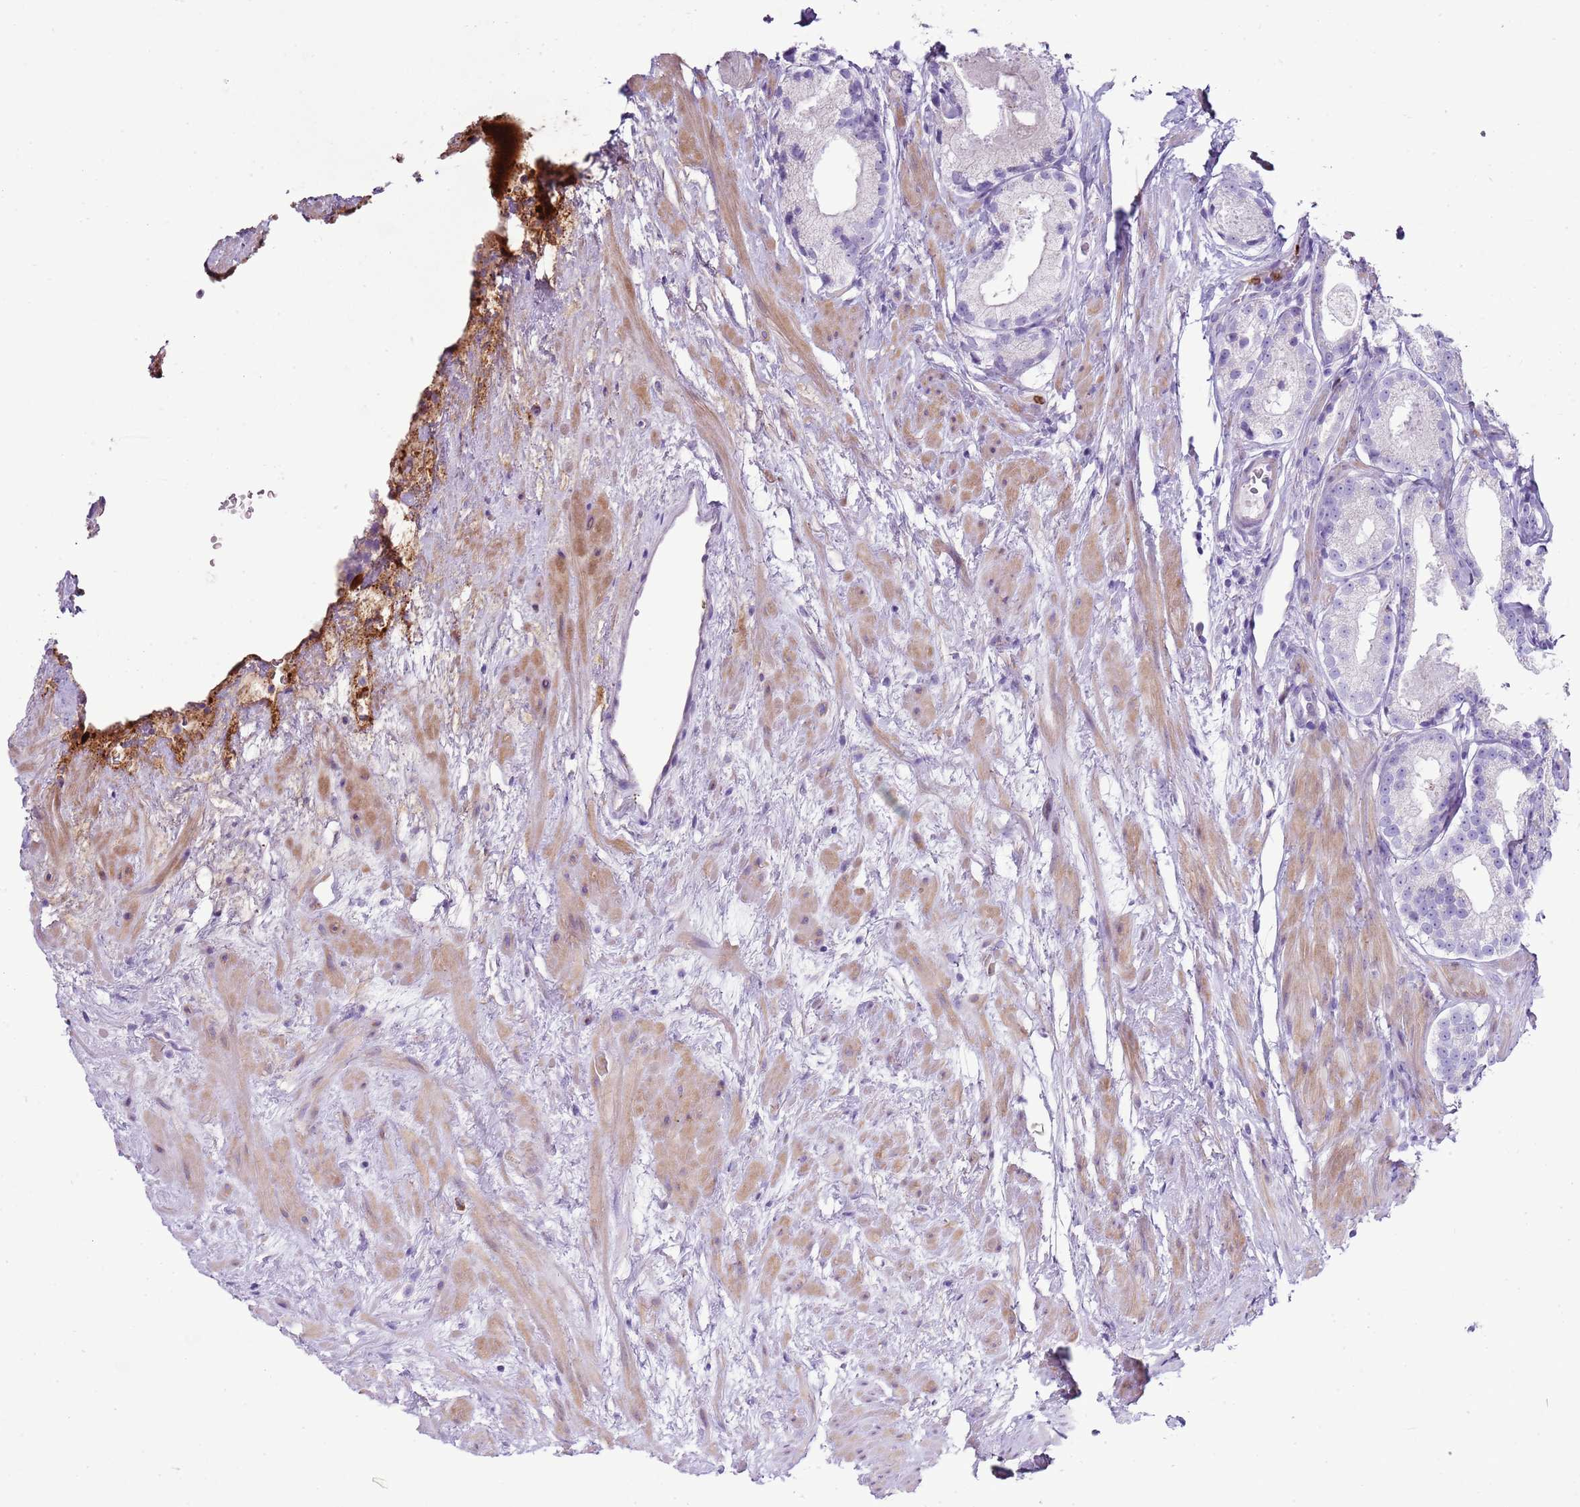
{"staining": {"intensity": "negative", "quantity": "none", "location": "none"}, "tissue": "prostate cancer", "cell_type": "Tumor cells", "image_type": "cancer", "snomed": [{"axis": "morphology", "description": "Adenocarcinoma, Low grade"}, {"axis": "topography", "description": "Prostate"}], "caption": "Immunohistochemistry photomicrograph of adenocarcinoma (low-grade) (prostate) stained for a protein (brown), which reveals no staining in tumor cells.", "gene": "CD177", "patient": {"sex": "male", "age": 68}}